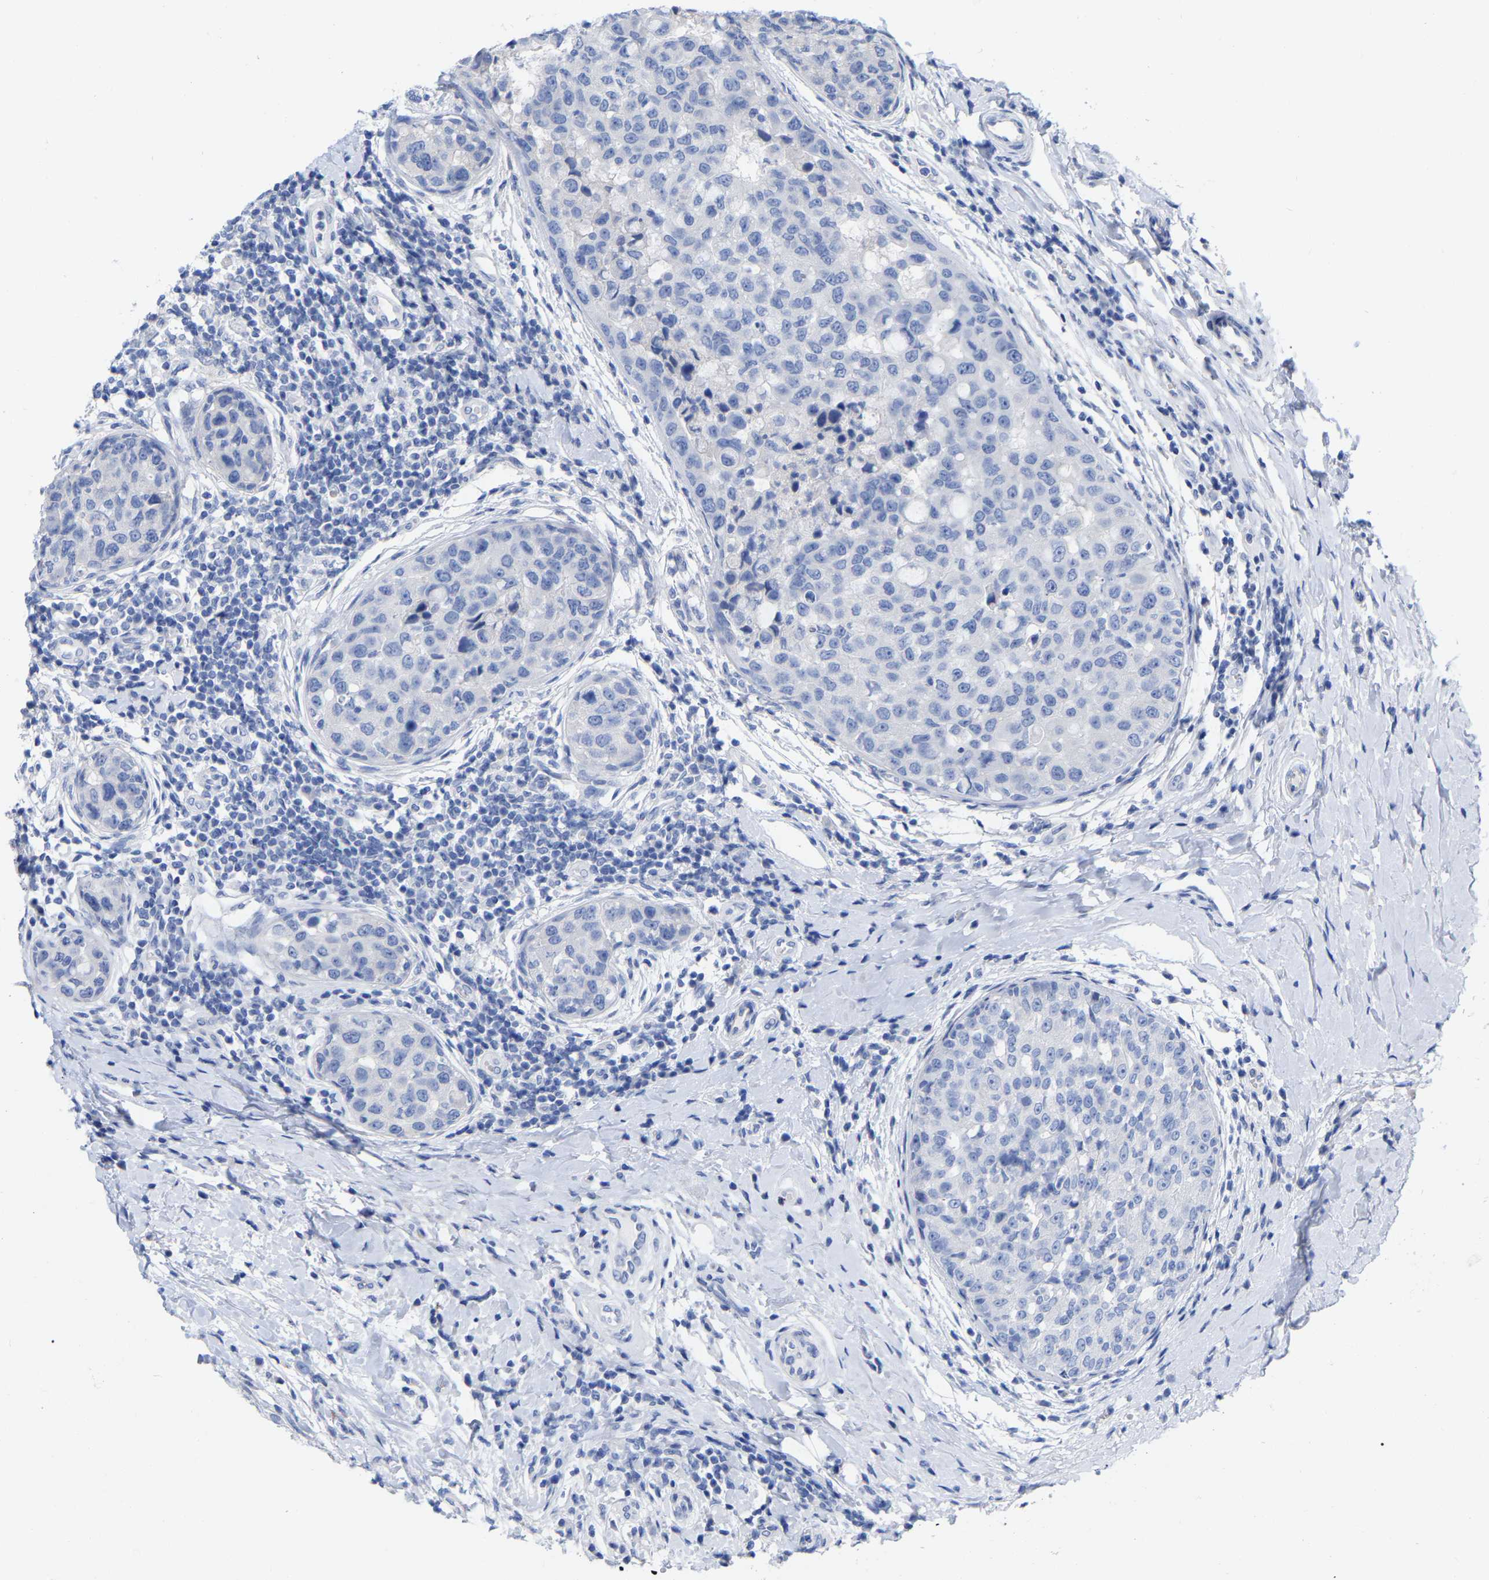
{"staining": {"intensity": "negative", "quantity": "none", "location": "none"}, "tissue": "breast cancer", "cell_type": "Tumor cells", "image_type": "cancer", "snomed": [{"axis": "morphology", "description": "Duct carcinoma"}, {"axis": "topography", "description": "Breast"}], "caption": "IHC micrograph of neoplastic tissue: infiltrating ductal carcinoma (breast) stained with DAB (3,3'-diaminobenzidine) exhibits no significant protein positivity in tumor cells. (DAB immunohistochemistry visualized using brightfield microscopy, high magnification).", "gene": "HAPLN1", "patient": {"sex": "female", "age": 27}}